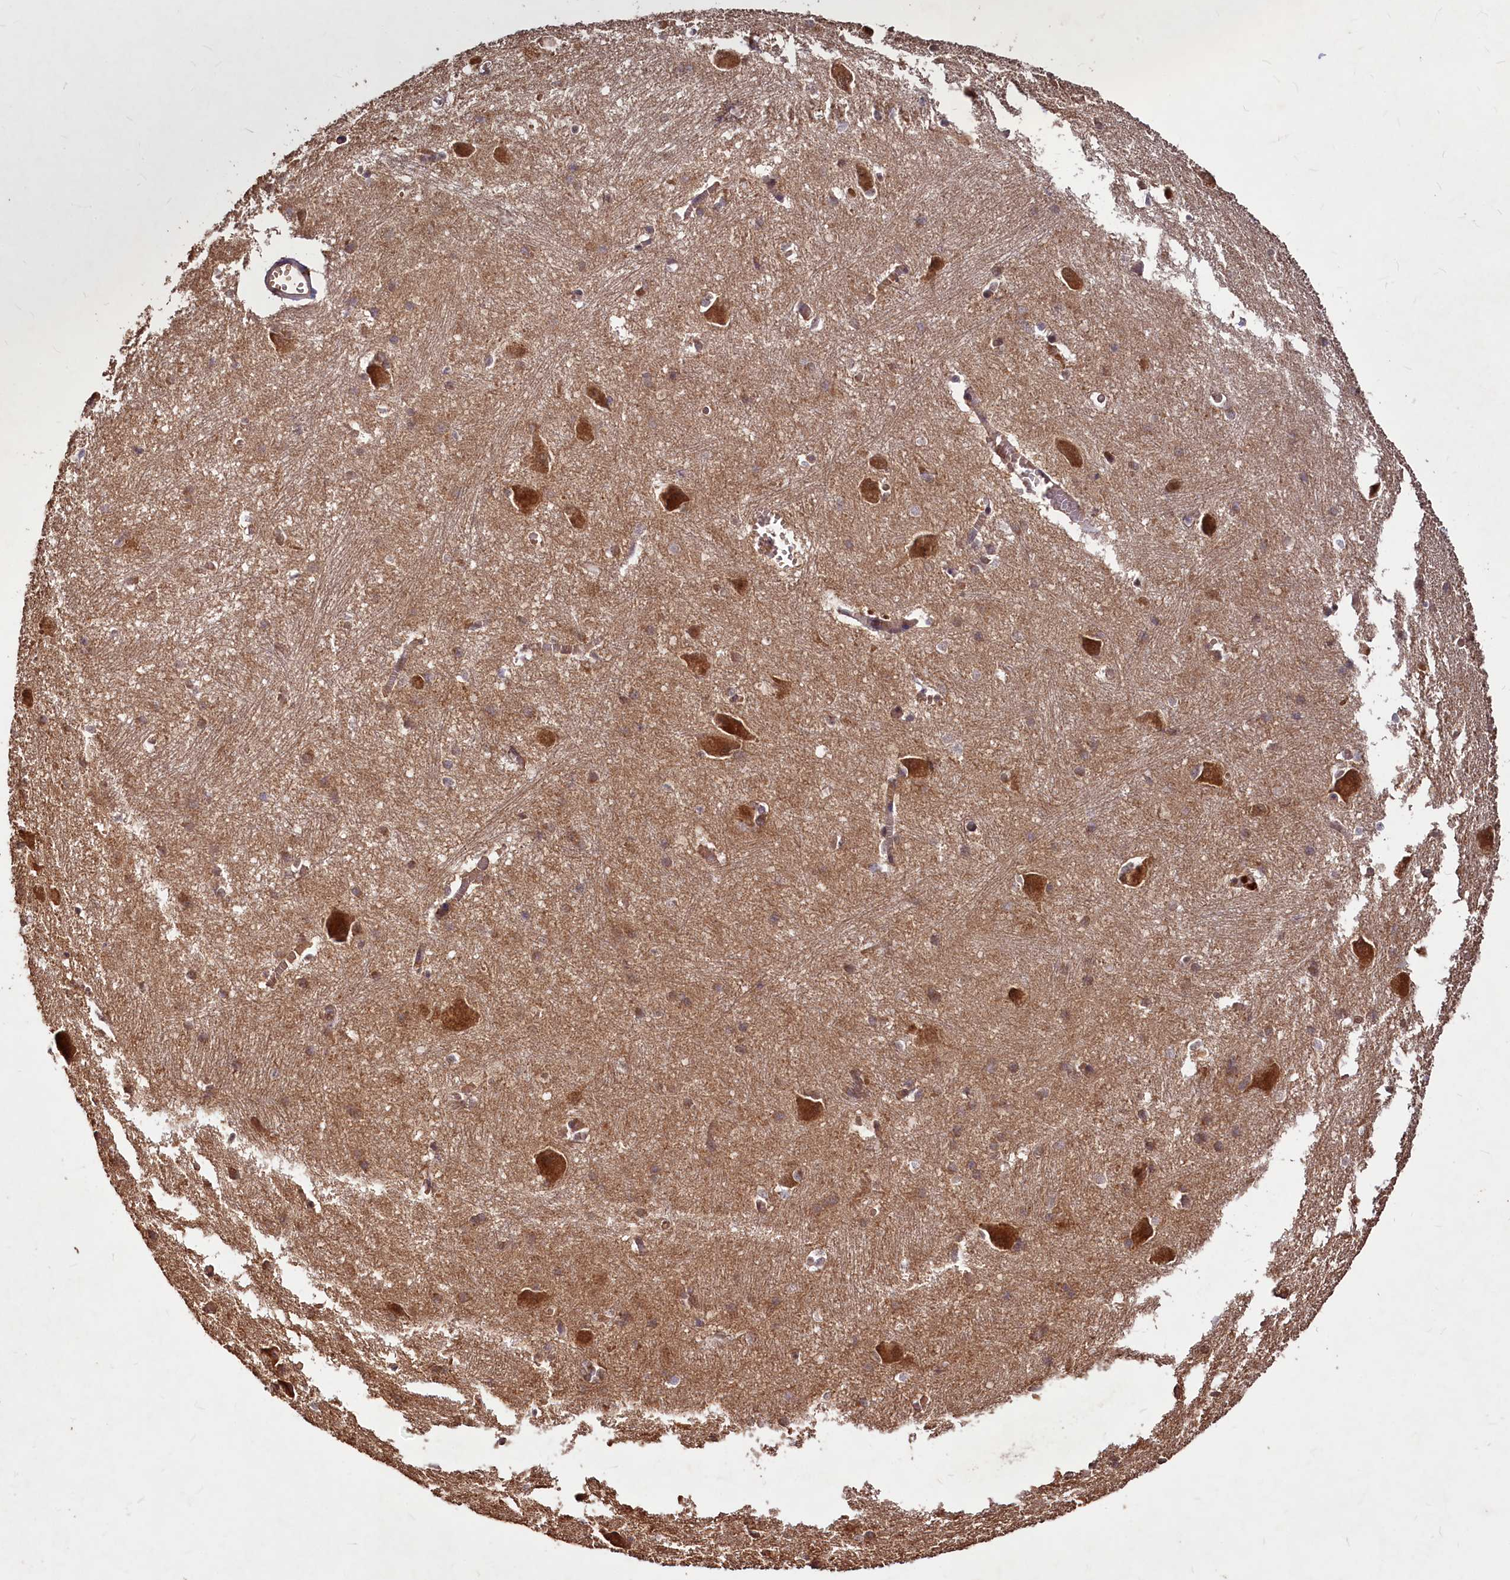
{"staining": {"intensity": "moderate", "quantity": ">75%", "location": "cytoplasmic/membranous,nuclear"}, "tissue": "caudate", "cell_type": "Glial cells", "image_type": "normal", "snomed": [{"axis": "morphology", "description": "Normal tissue, NOS"}, {"axis": "topography", "description": "Lateral ventricle wall"}], "caption": "Immunohistochemical staining of normal human caudate shows medium levels of moderate cytoplasmic/membranous,nuclear expression in approximately >75% of glial cells. The protein of interest is shown in brown color, while the nuclei are stained blue.", "gene": "VPS51", "patient": {"sex": "male", "age": 37}}